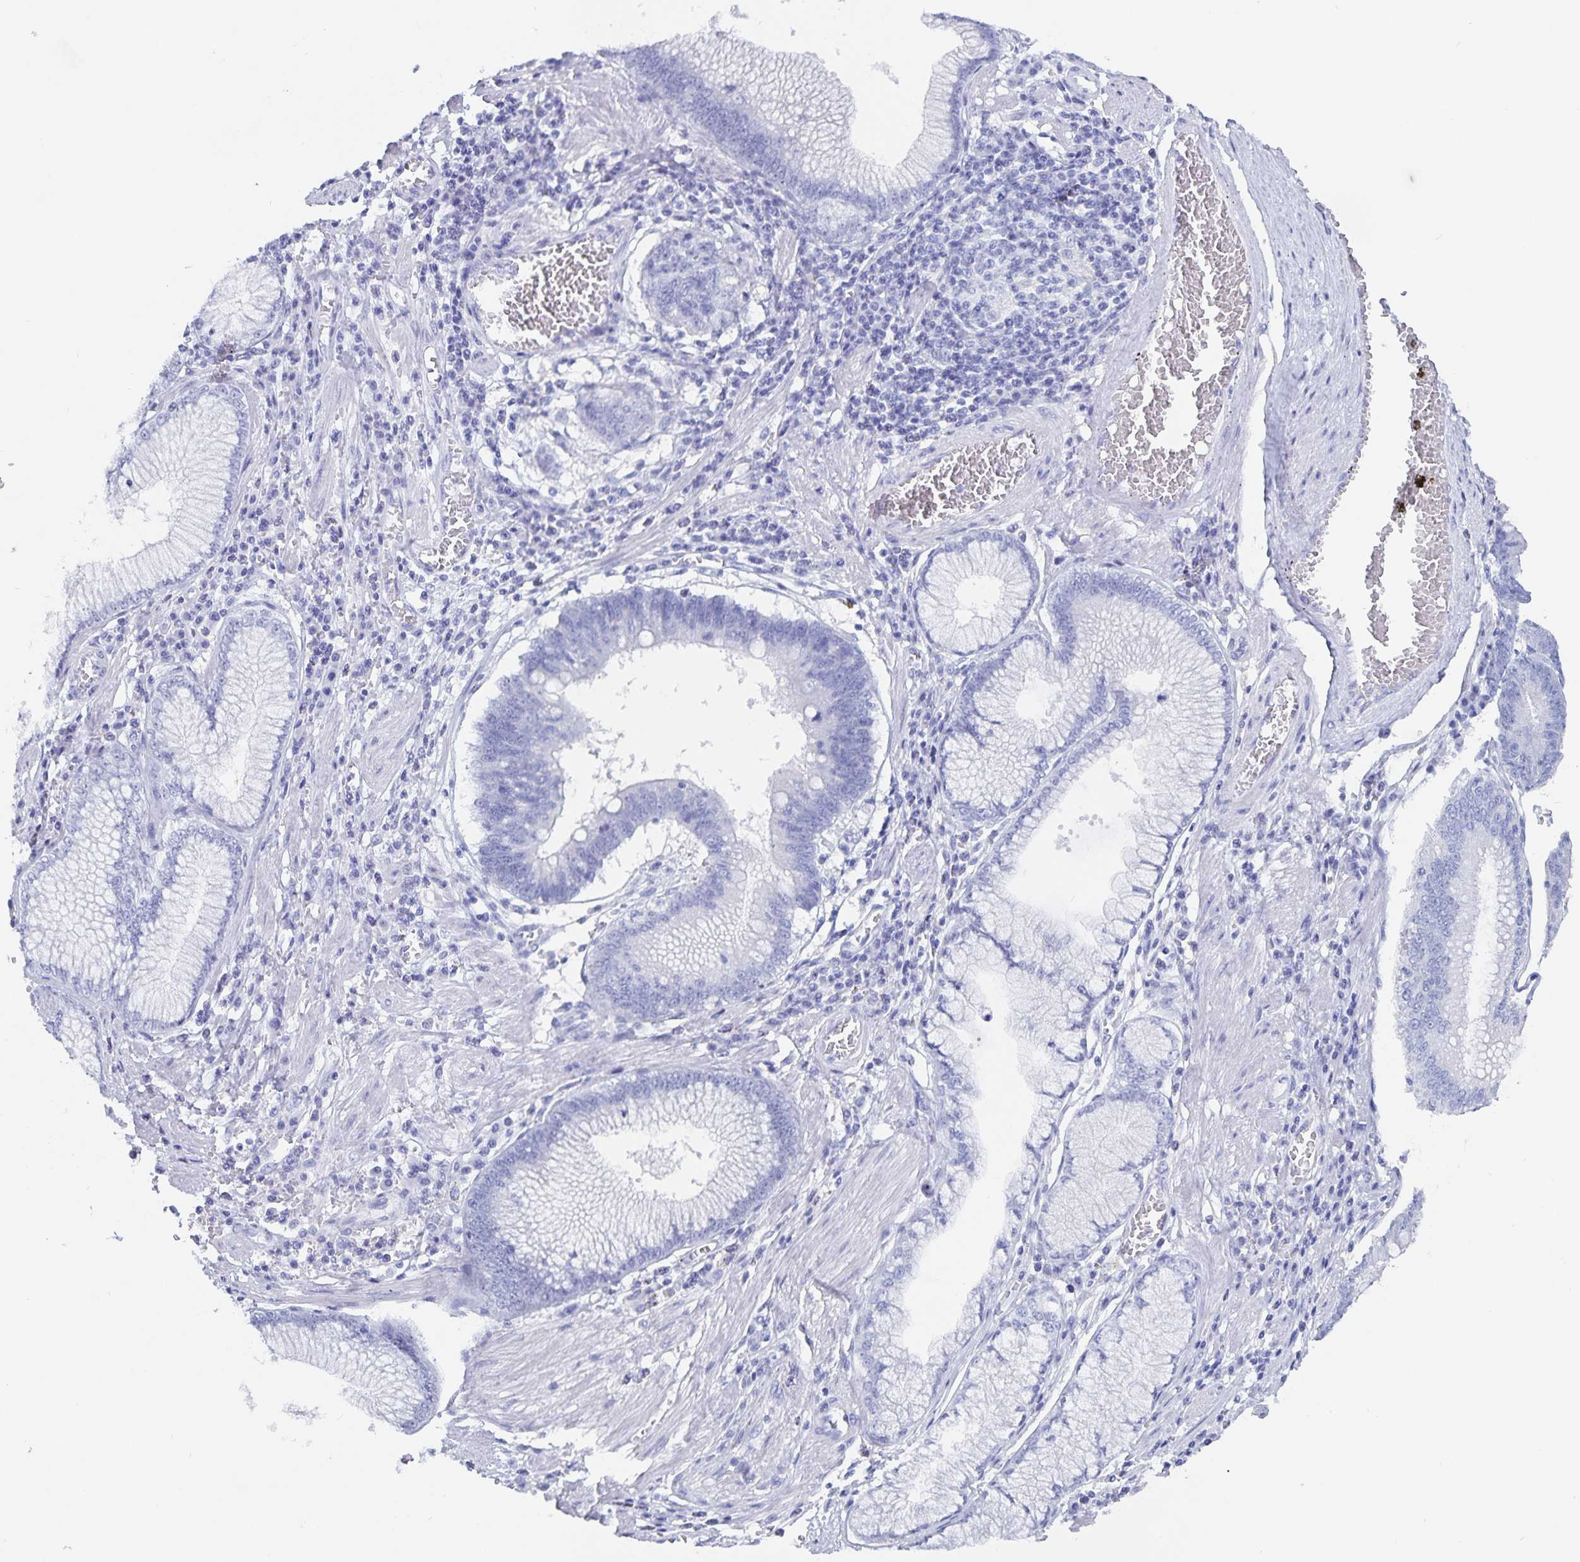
{"staining": {"intensity": "negative", "quantity": "none", "location": "none"}, "tissue": "stomach cancer", "cell_type": "Tumor cells", "image_type": "cancer", "snomed": [{"axis": "morphology", "description": "Adenocarcinoma, NOS"}, {"axis": "topography", "description": "Stomach"}], "caption": "IHC histopathology image of human adenocarcinoma (stomach) stained for a protein (brown), which displays no positivity in tumor cells.", "gene": "C19orf73", "patient": {"sex": "male", "age": 59}}